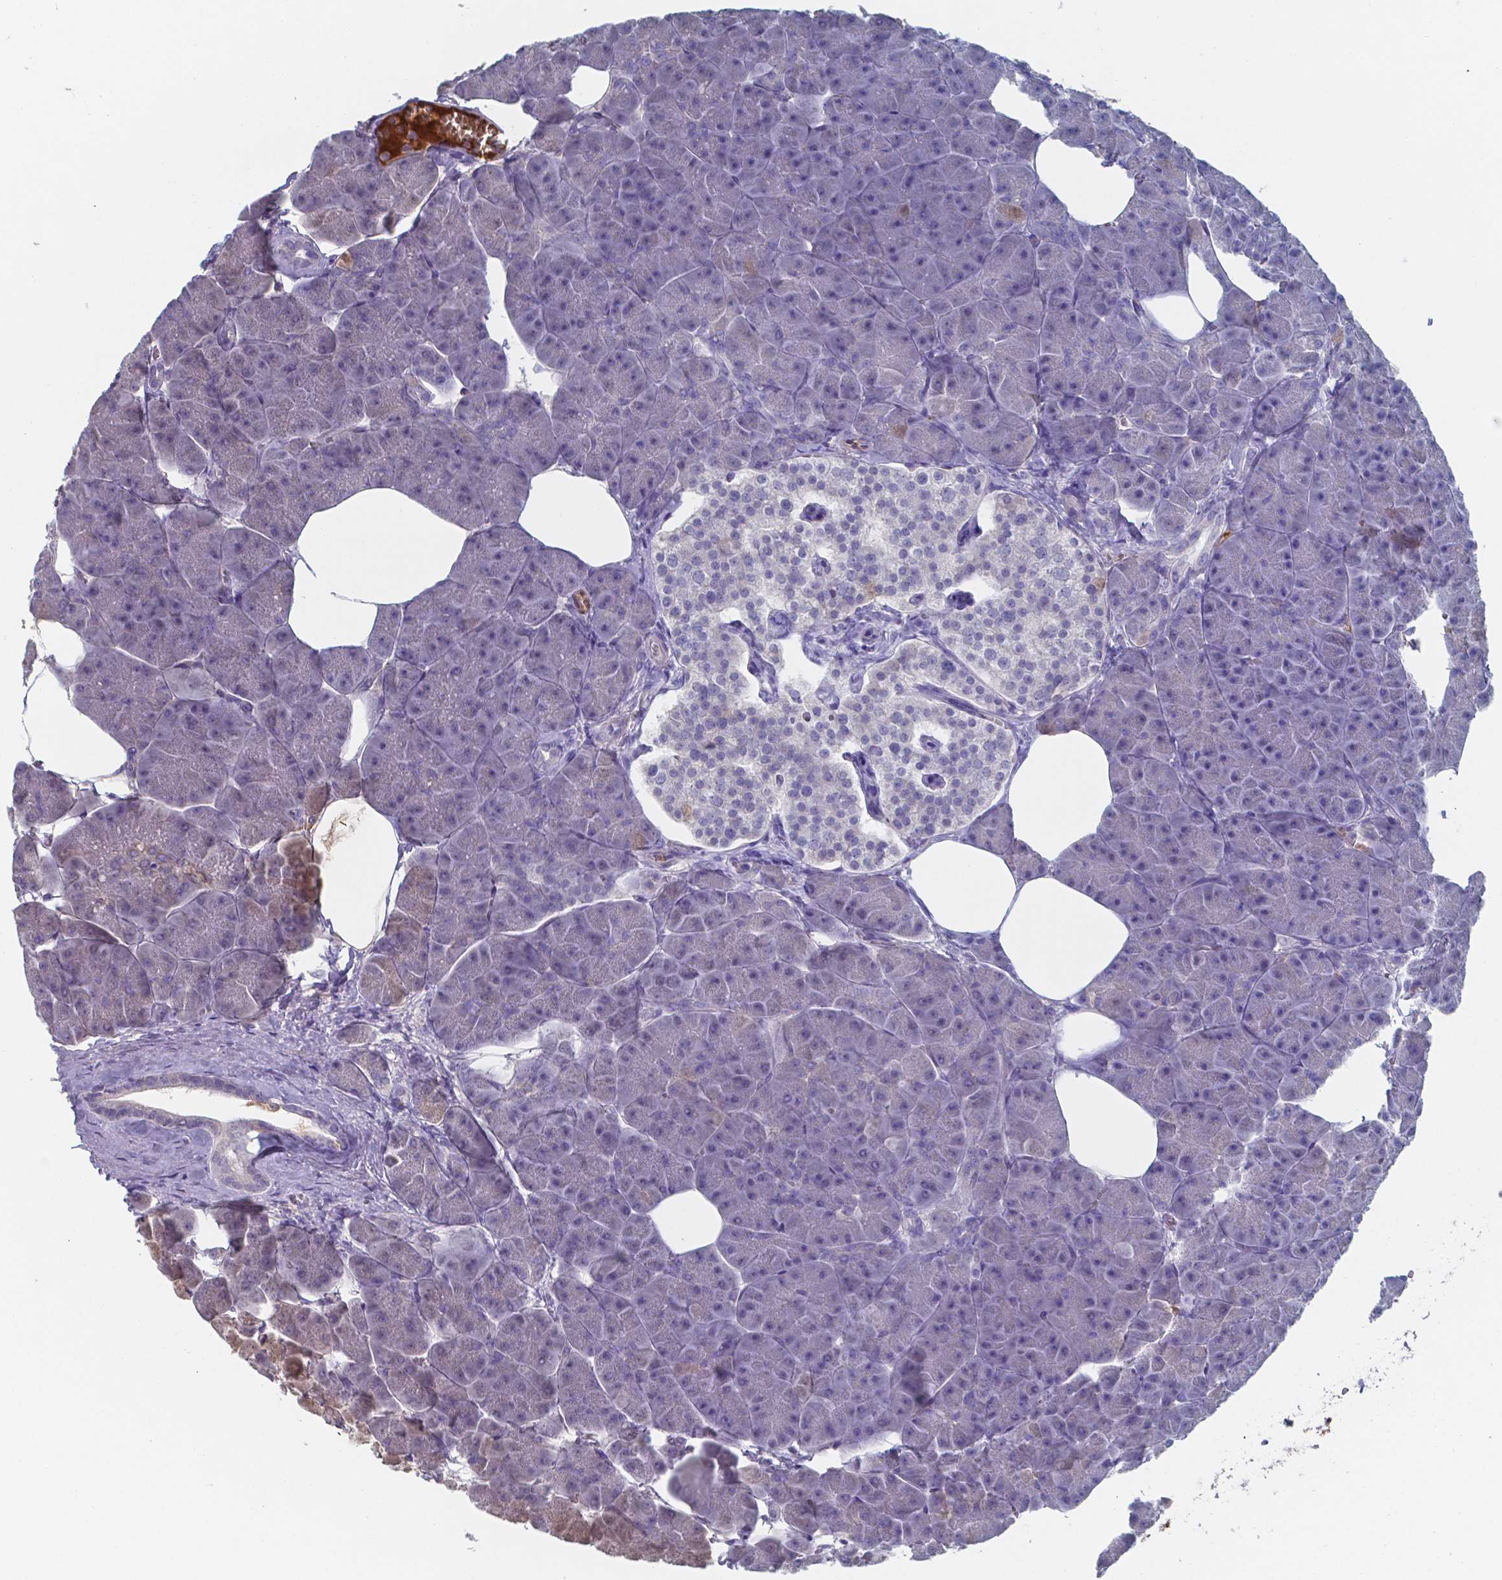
{"staining": {"intensity": "negative", "quantity": "none", "location": "none"}, "tissue": "pancreas", "cell_type": "Exocrine glandular cells", "image_type": "normal", "snomed": [{"axis": "morphology", "description": "Normal tissue, NOS"}, {"axis": "topography", "description": "Adipose tissue"}, {"axis": "topography", "description": "Pancreas"}, {"axis": "topography", "description": "Peripheral nerve tissue"}], "caption": "DAB (3,3'-diaminobenzidine) immunohistochemical staining of benign pancreas reveals no significant positivity in exocrine glandular cells. Brightfield microscopy of IHC stained with DAB (brown) and hematoxylin (blue), captured at high magnification.", "gene": "BTBD17", "patient": {"sex": "female", "age": 58}}